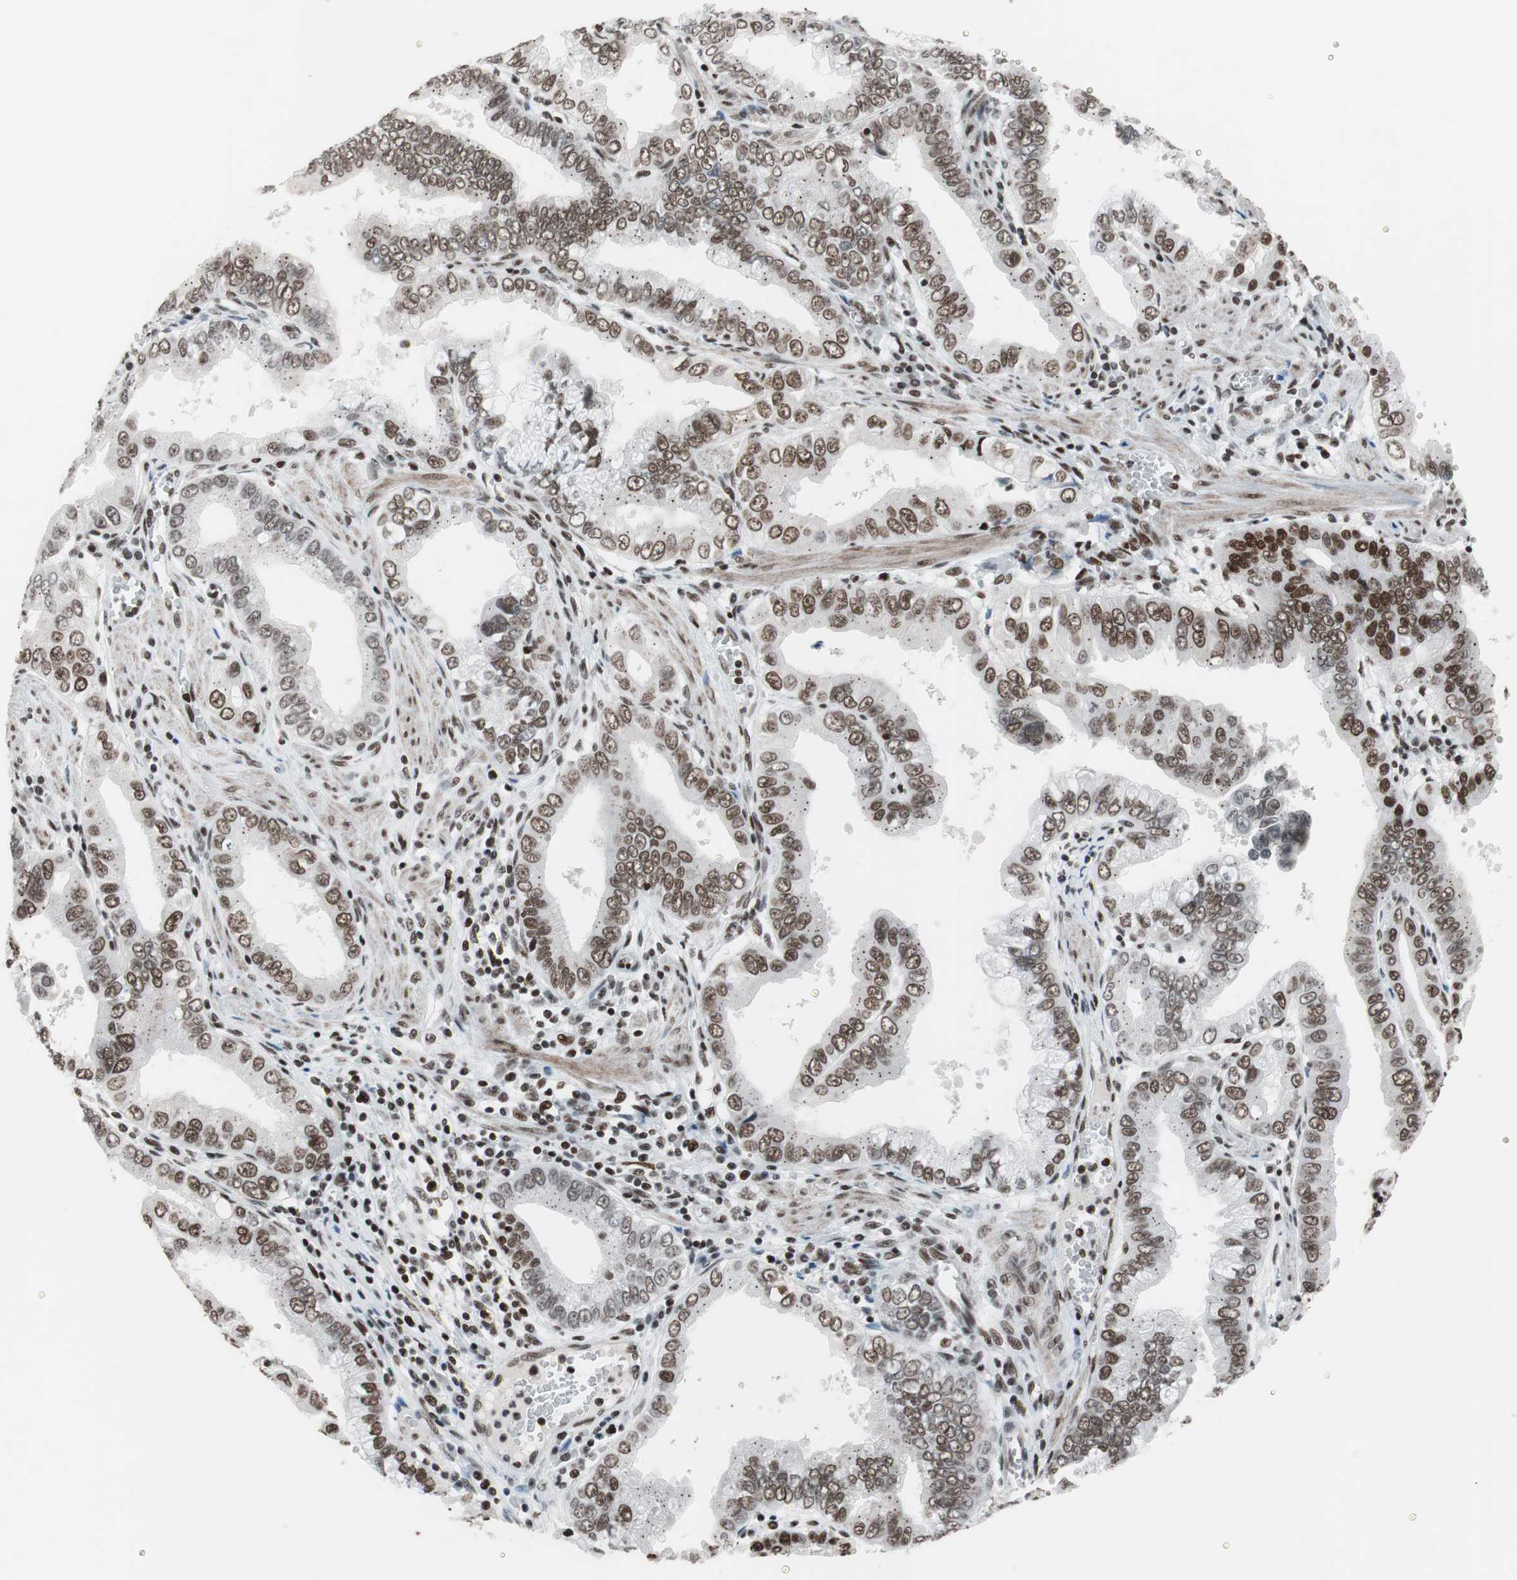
{"staining": {"intensity": "moderate", "quantity": ">75%", "location": "nuclear"}, "tissue": "pancreatic cancer", "cell_type": "Tumor cells", "image_type": "cancer", "snomed": [{"axis": "morphology", "description": "Normal tissue, NOS"}, {"axis": "topography", "description": "Lymph node"}], "caption": "This is a histology image of IHC staining of pancreatic cancer, which shows moderate expression in the nuclear of tumor cells.", "gene": "ARID1A", "patient": {"sex": "male", "age": 50}}